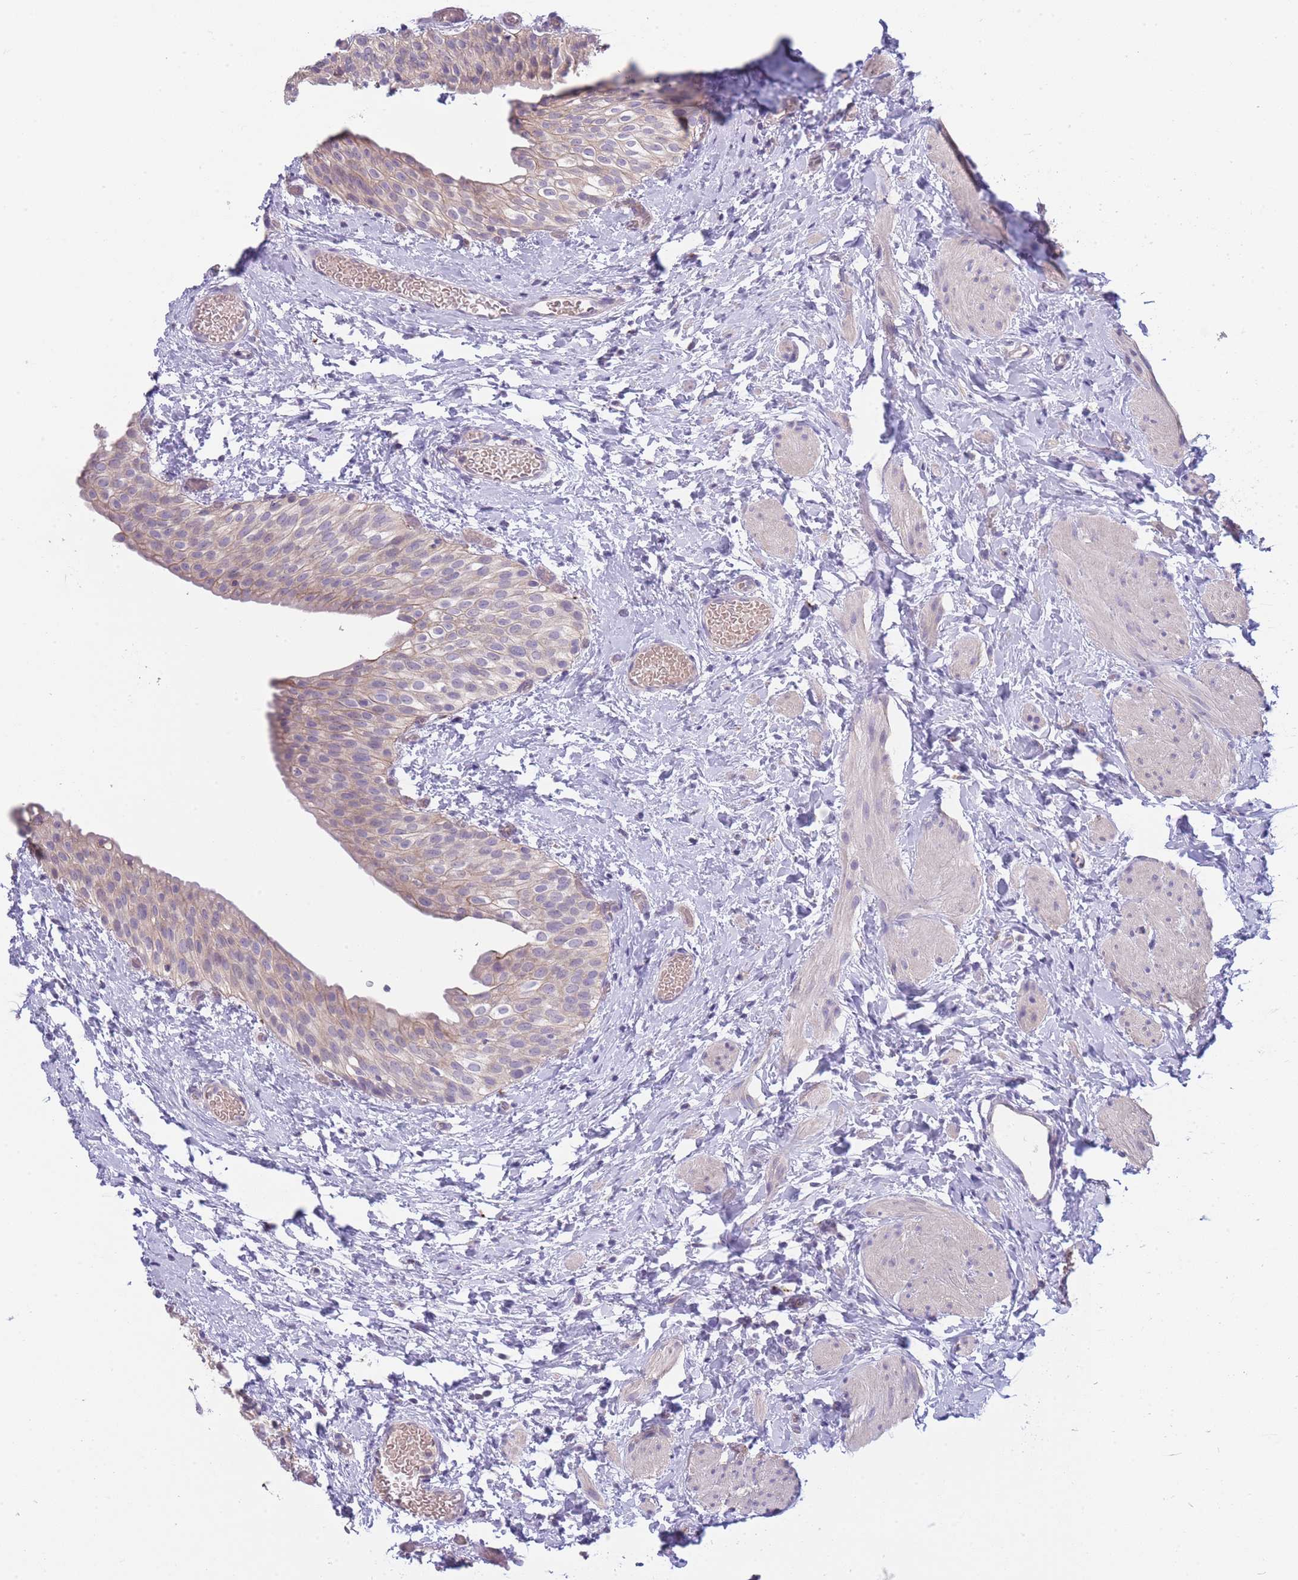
{"staining": {"intensity": "weak", "quantity": "25%-75%", "location": "cytoplasmic/membranous"}, "tissue": "urinary bladder", "cell_type": "Urothelial cells", "image_type": "normal", "snomed": [{"axis": "morphology", "description": "Normal tissue, NOS"}, {"axis": "topography", "description": "Urinary bladder"}], "caption": "Immunohistochemical staining of benign urinary bladder displays low levels of weak cytoplasmic/membranous positivity in approximately 25%-75% of urothelial cells. Immunohistochemistry stains the protein in brown and the nuclei are stained blue.", "gene": "TRIM61", "patient": {"sex": "male", "age": 1}}